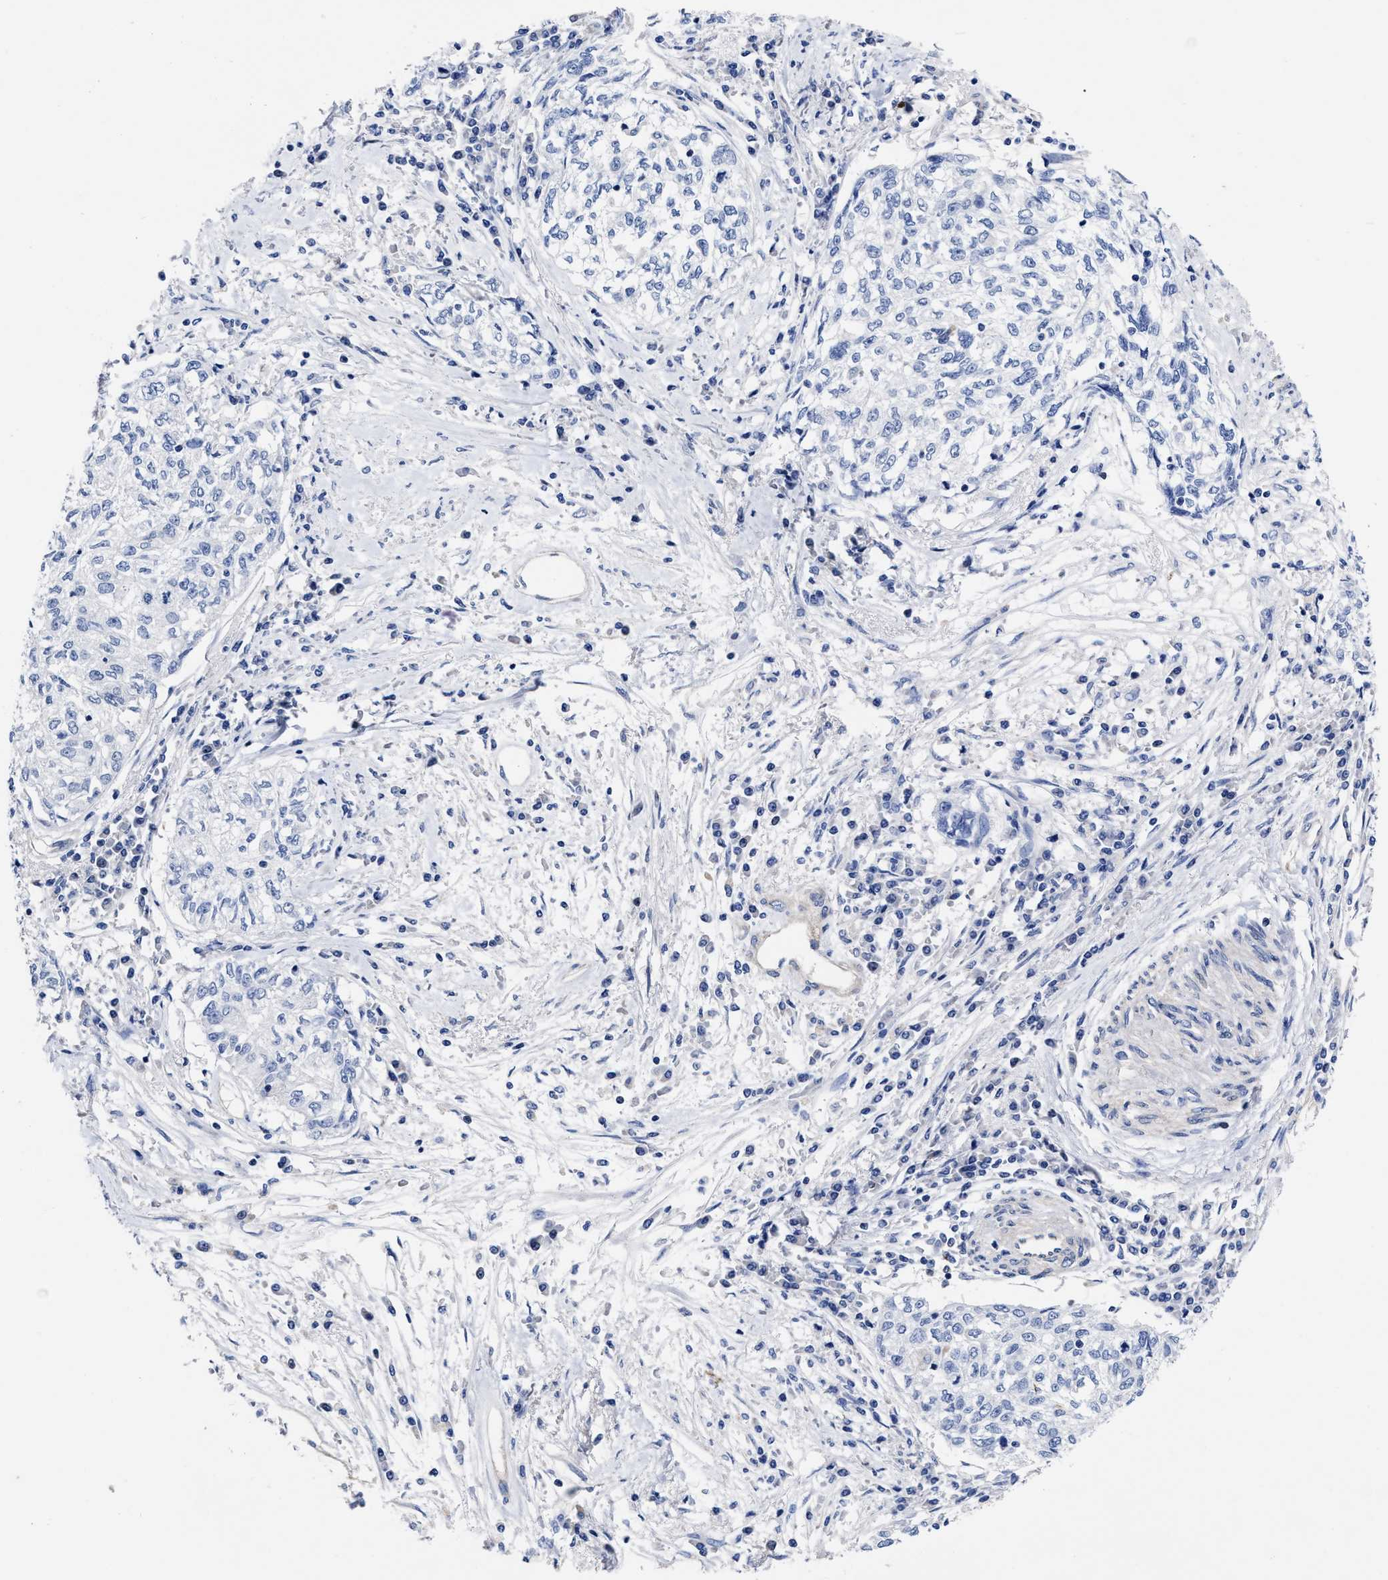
{"staining": {"intensity": "negative", "quantity": "none", "location": "none"}, "tissue": "cervical cancer", "cell_type": "Tumor cells", "image_type": "cancer", "snomed": [{"axis": "morphology", "description": "Squamous cell carcinoma, NOS"}, {"axis": "topography", "description": "Cervix"}], "caption": "This is an immunohistochemistry micrograph of cervical cancer (squamous cell carcinoma). There is no positivity in tumor cells.", "gene": "IRAG2", "patient": {"sex": "female", "age": 57}}